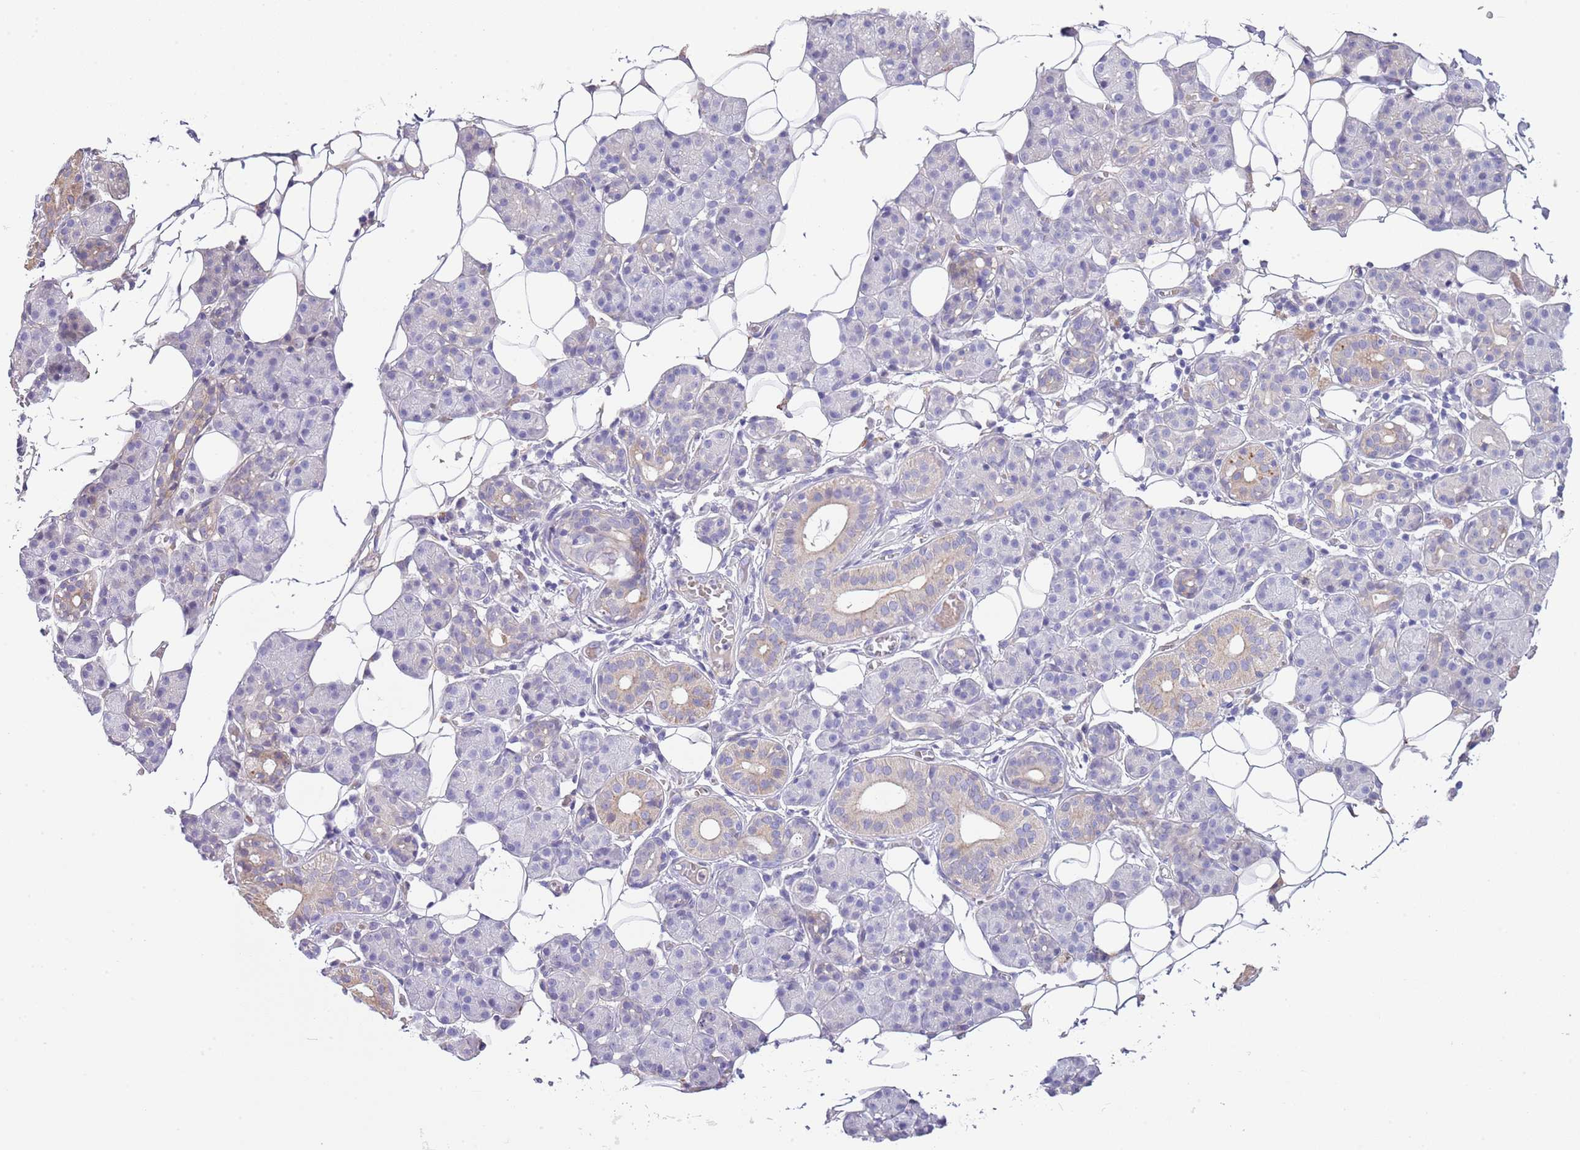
{"staining": {"intensity": "moderate", "quantity": "<25%", "location": "cytoplasmic/membranous"}, "tissue": "salivary gland", "cell_type": "Glandular cells", "image_type": "normal", "snomed": [{"axis": "morphology", "description": "Normal tissue, NOS"}, {"axis": "topography", "description": "Salivary gland"}], "caption": "Immunohistochemistry (IHC) (DAB) staining of unremarkable human salivary gland reveals moderate cytoplasmic/membranous protein positivity in approximately <25% of glandular cells.", "gene": "ABHD17C", "patient": {"sex": "female", "age": 33}}